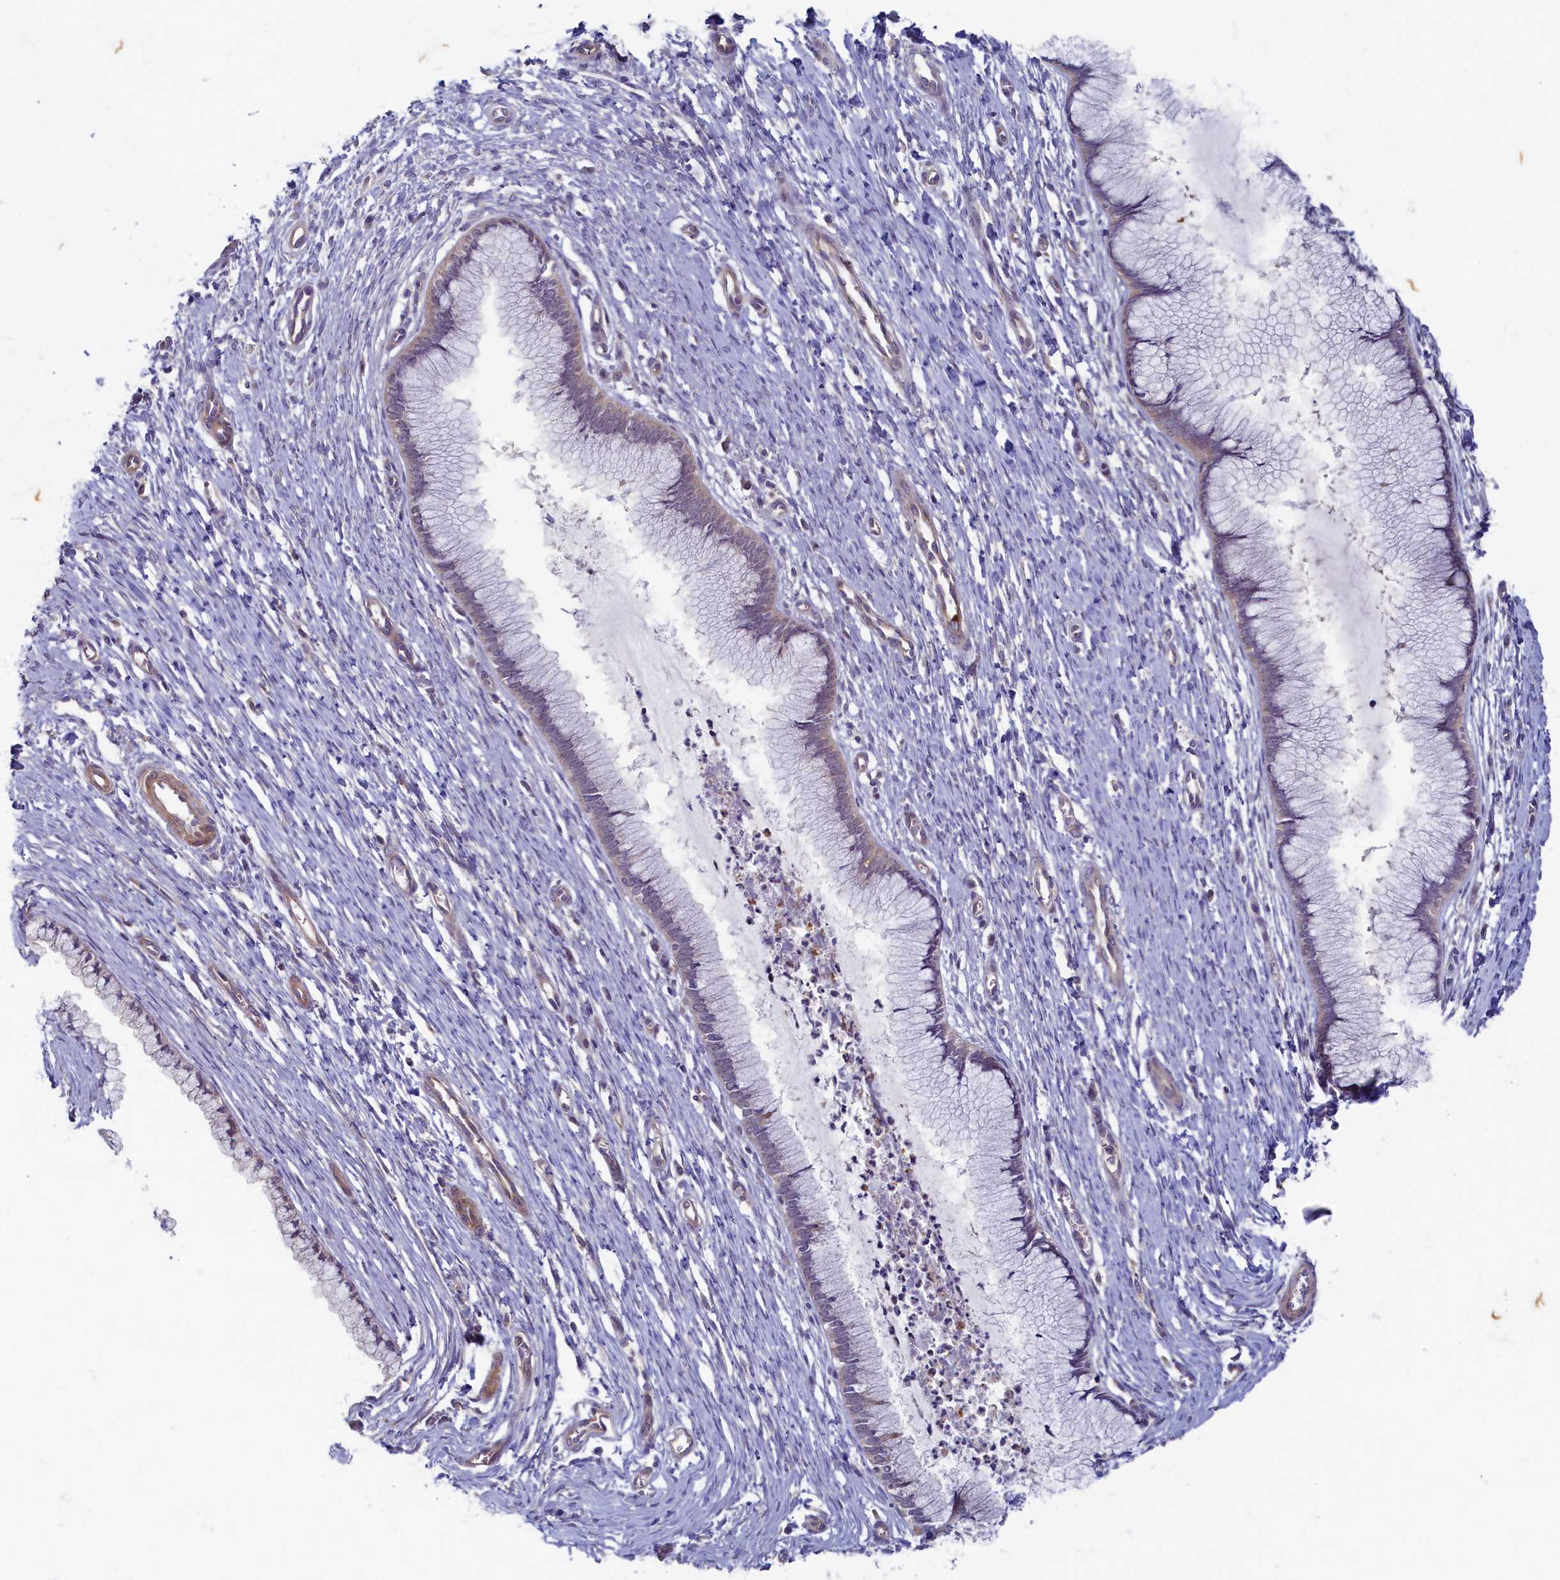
{"staining": {"intensity": "moderate", "quantity": "<25%", "location": "cytoplasmic/membranous"}, "tissue": "cervix", "cell_type": "Glandular cells", "image_type": "normal", "snomed": [{"axis": "morphology", "description": "Normal tissue, NOS"}, {"axis": "topography", "description": "Cervix"}], "caption": "The immunohistochemical stain labels moderate cytoplasmic/membranous staining in glandular cells of normal cervix. Using DAB (3,3'-diaminobenzidine) (brown) and hematoxylin (blue) stains, captured at high magnification using brightfield microscopy.", "gene": "WDR59", "patient": {"sex": "female", "age": 55}}